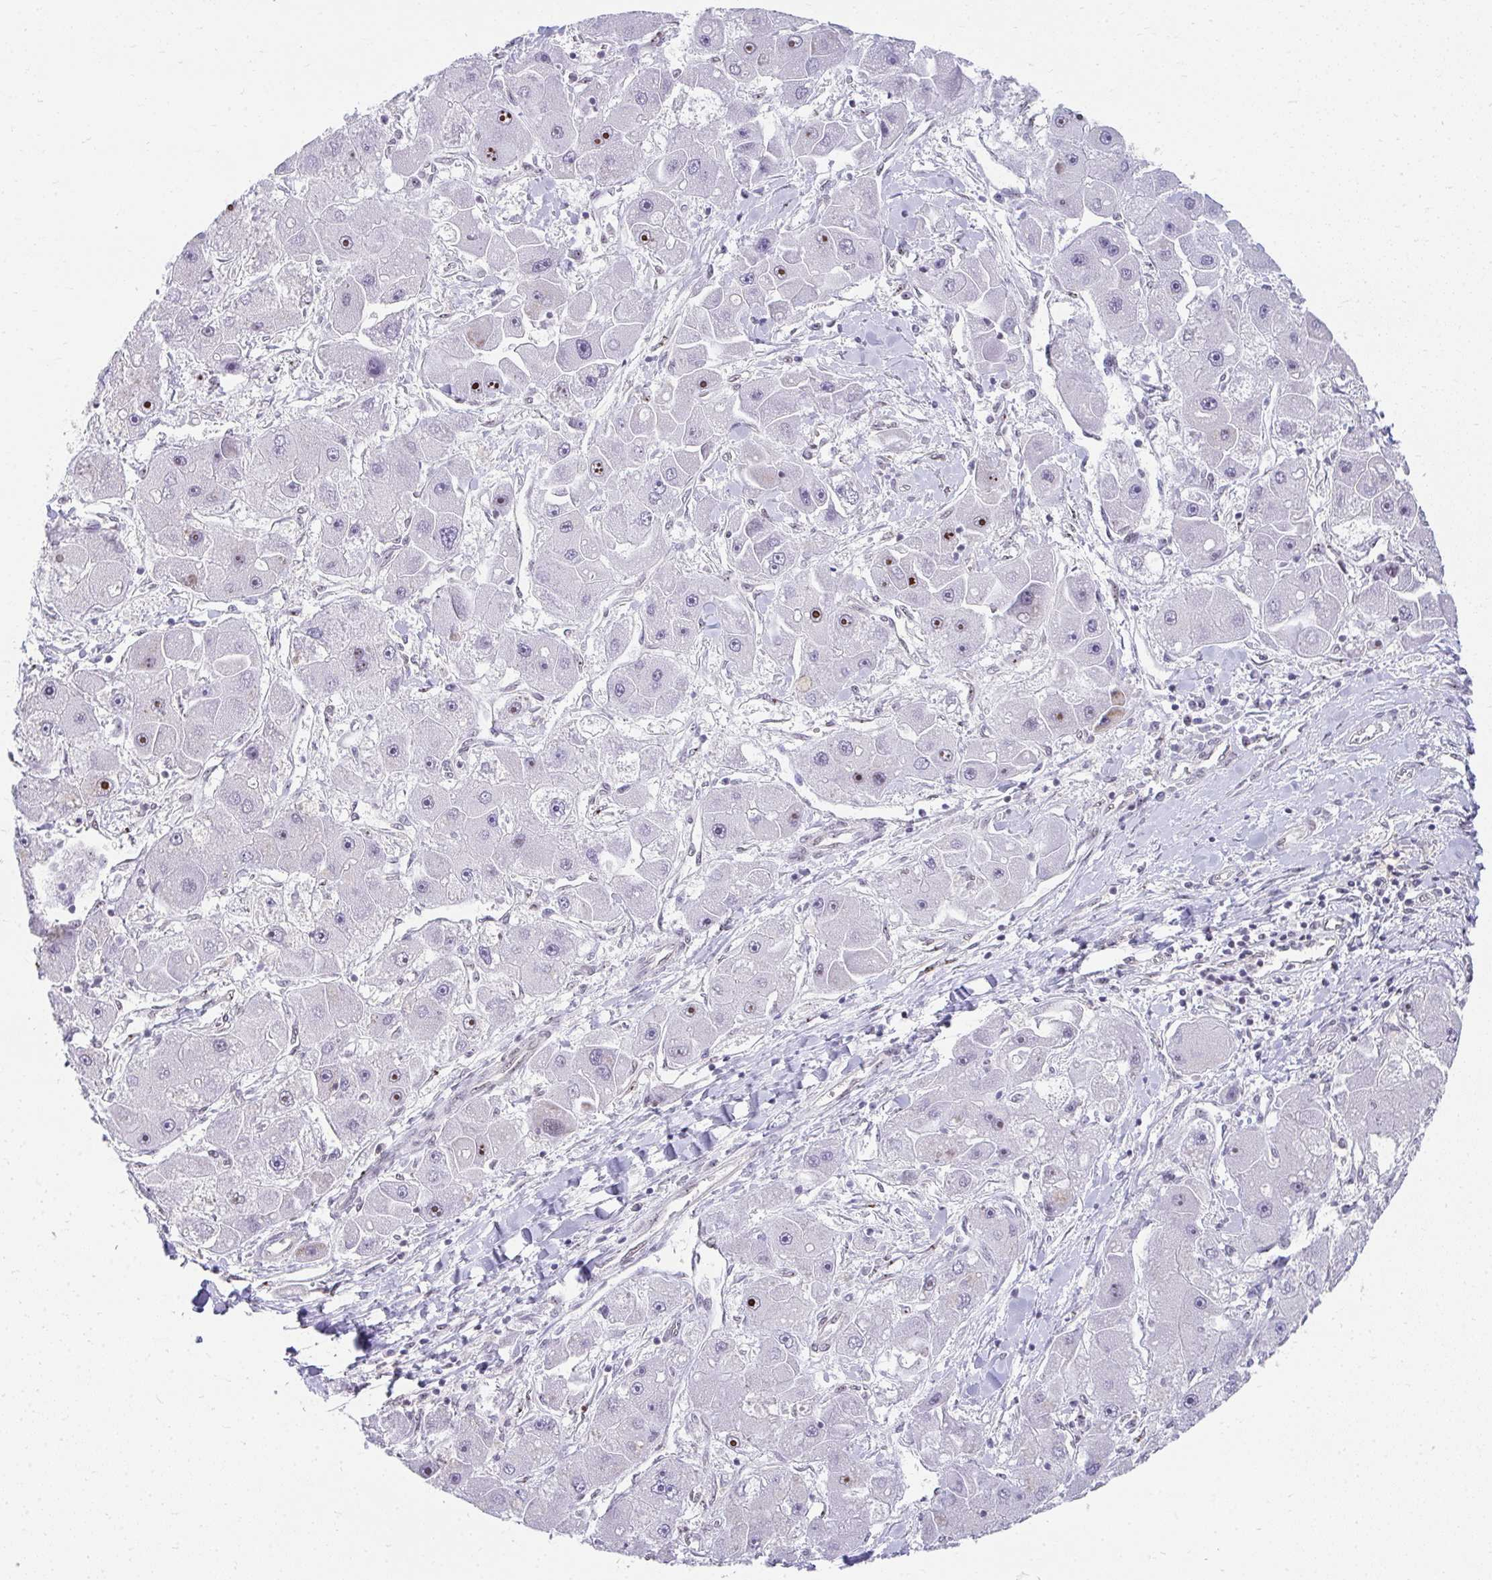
{"staining": {"intensity": "strong", "quantity": "<25%", "location": "nuclear"}, "tissue": "liver cancer", "cell_type": "Tumor cells", "image_type": "cancer", "snomed": [{"axis": "morphology", "description": "Carcinoma, Hepatocellular, NOS"}, {"axis": "topography", "description": "Liver"}], "caption": "Liver hepatocellular carcinoma stained with DAB IHC exhibits medium levels of strong nuclear staining in approximately <25% of tumor cells.", "gene": "HIRA", "patient": {"sex": "male", "age": 24}}